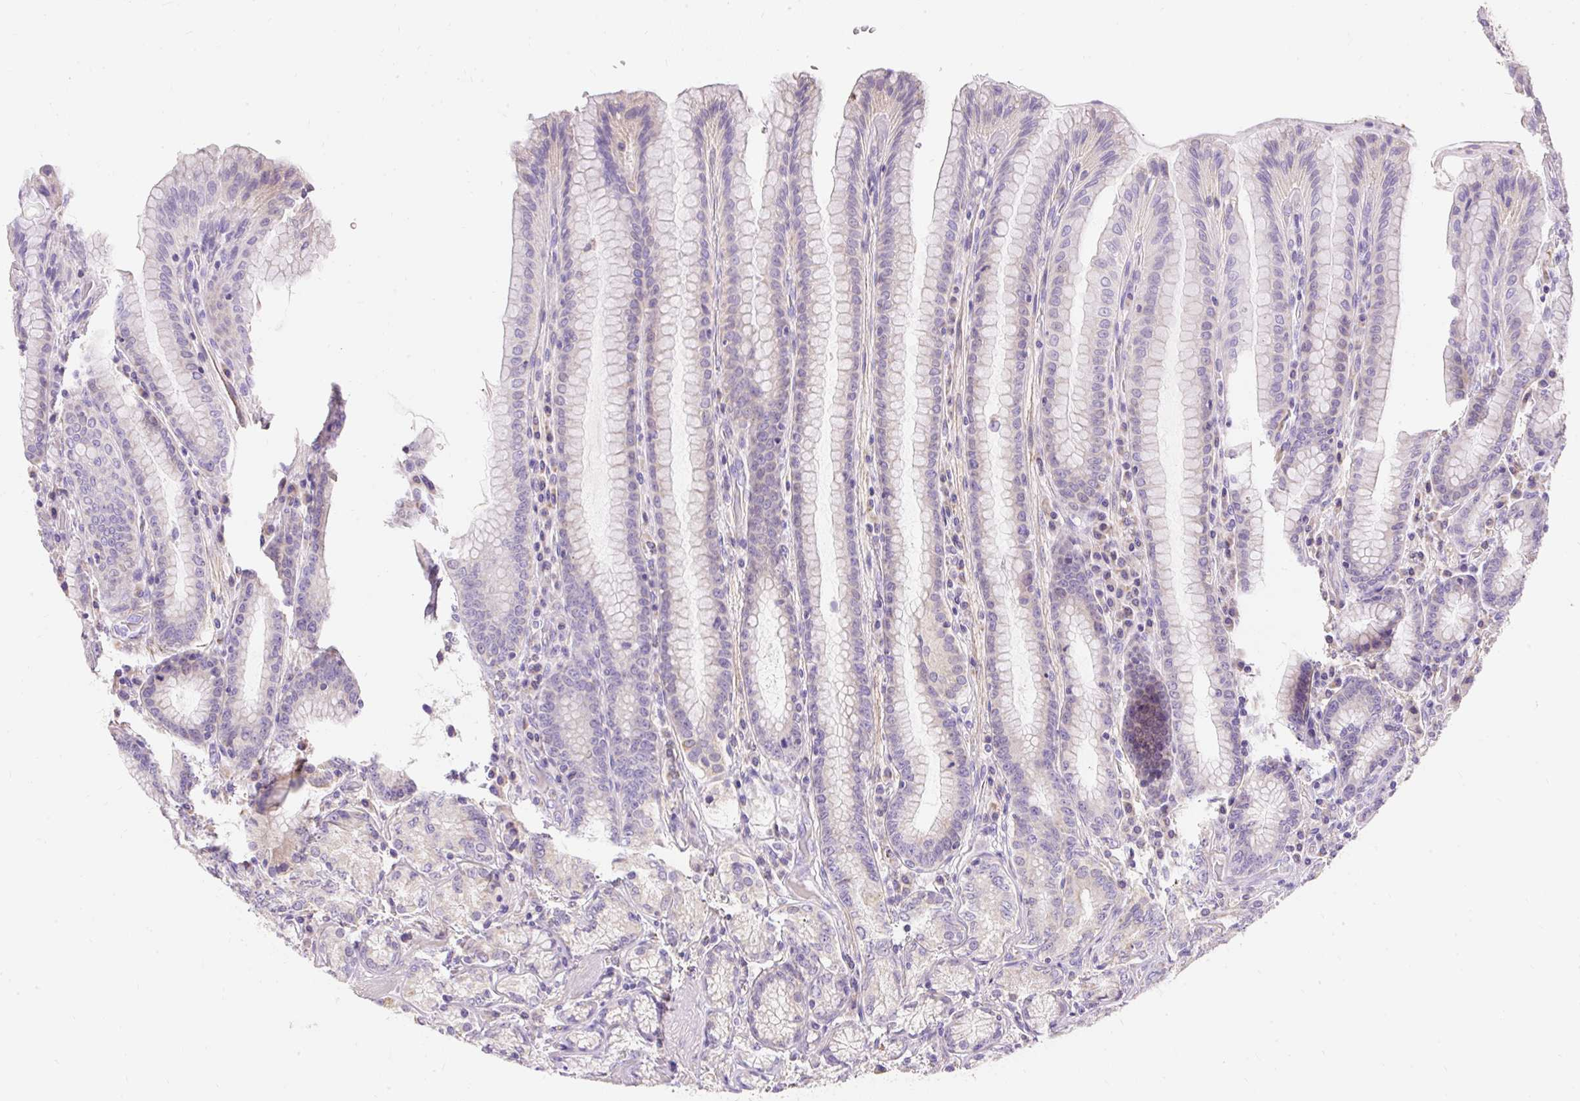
{"staining": {"intensity": "strong", "quantity": "<25%", "location": "cytoplasmic/membranous"}, "tissue": "stomach", "cell_type": "Glandular cells", "image_type": "normal", "snomed": [{"axis": "morphology", "description": "Normal tissue, NOS"}, {"axis": "topography", "description": "Stomach, upper"}, {"axis": "topography", "description": "Stomach, lower"}], "caption": "DAB (3,3'-diaminobenzidine) immunohistochemical staining of normal stomach exhibits strong cytoplasmic/membranous protein expression in approximately <25% of glandular cells.", "gene": "PMAIP1", "patient": {"sex": "female", "age": 76}}